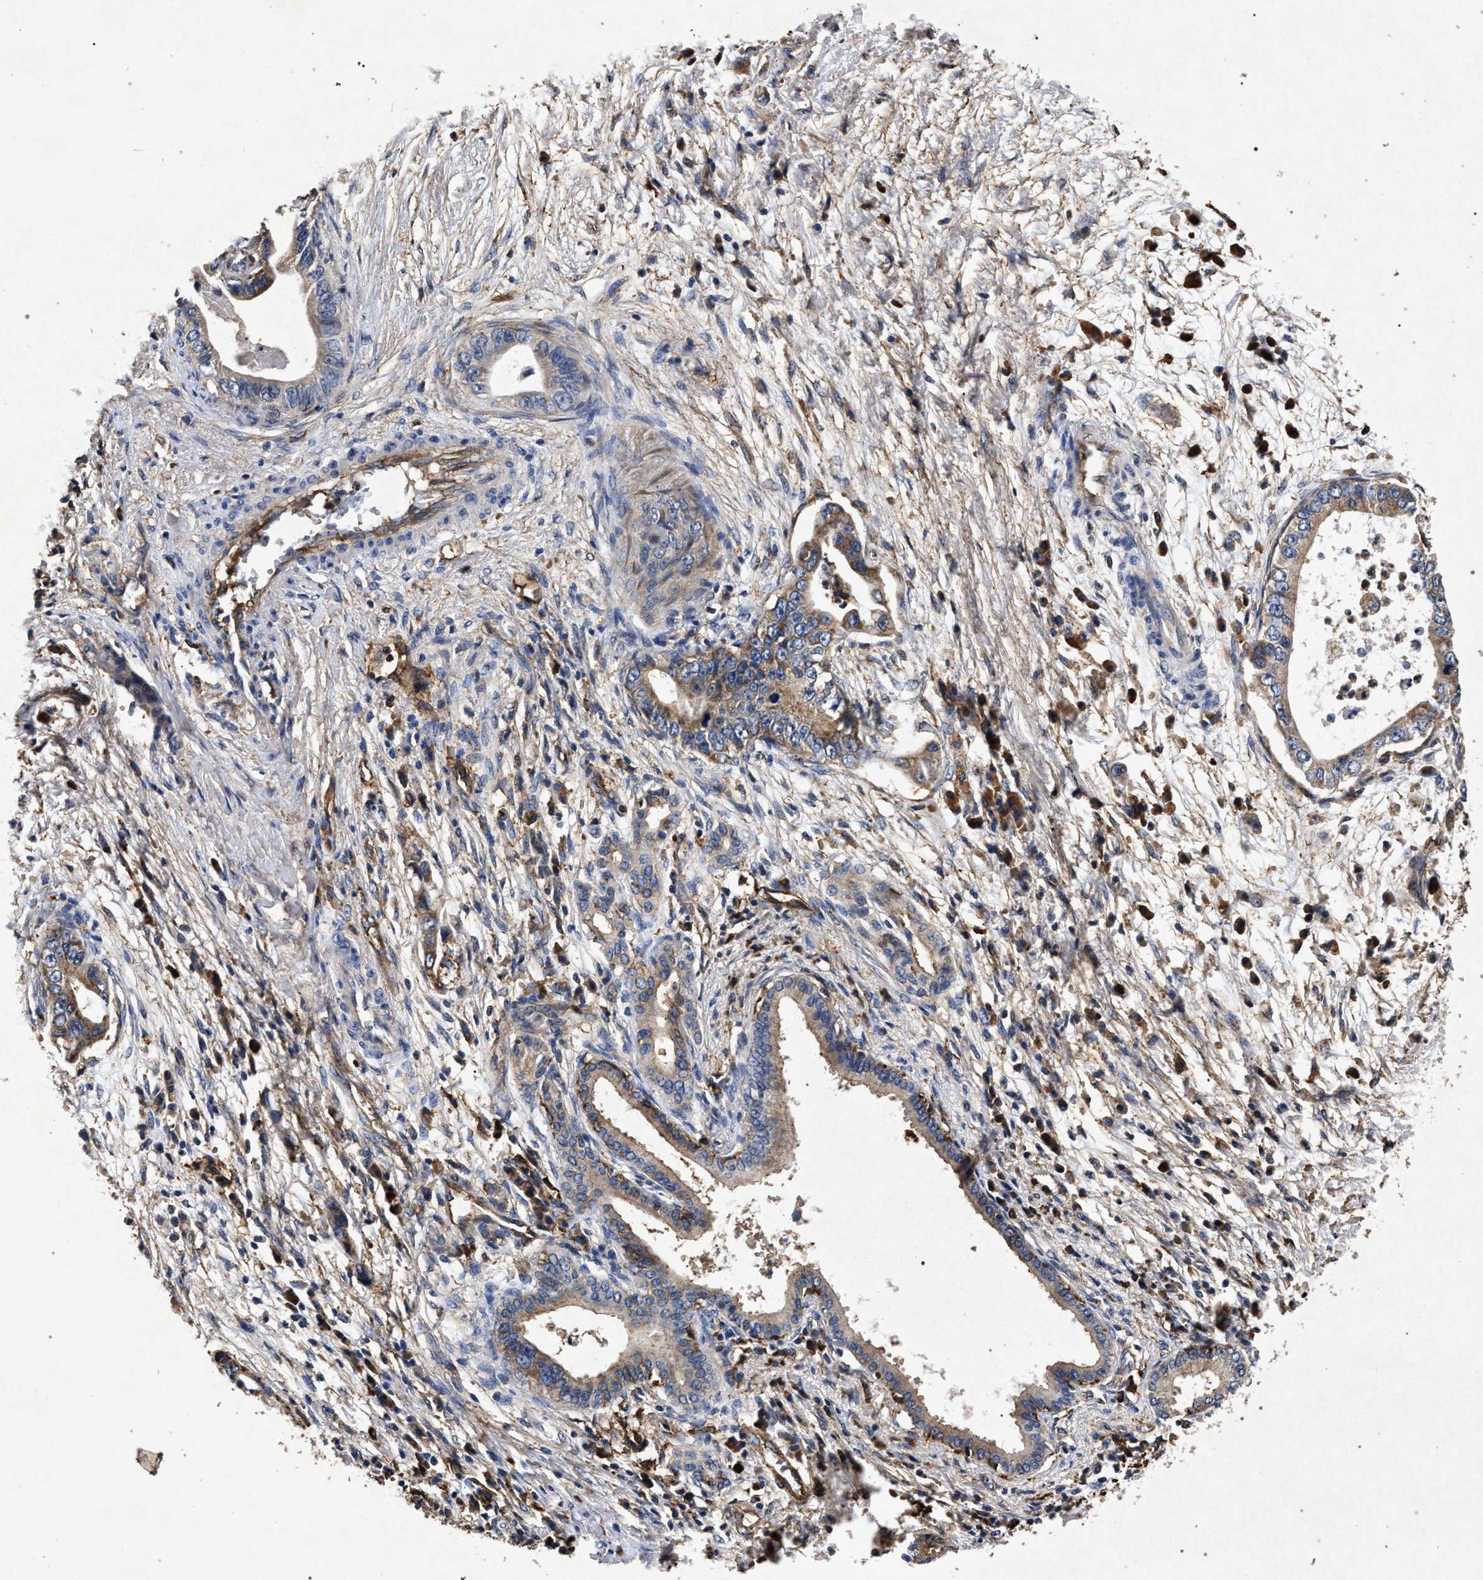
{"staining": {"intensity": "moderate", "quantity": ">75%", "location": "cytoplasmic/membranous"}, "tissue": "pancreatic cancer", "cell_type": "Tumor cells", "image_type": "cancer", "snomed": [{"axis": "morphology", "description": "Adenocarcinoma, NOS"}, {"axis": "topography", "description": "Pancreas"}], "caption": "A brown stain highlights moderate cytoplasmic/membranous expression of a protein in adenocarcinoma (pancreatic) tumor cells.", "gene": "MARCKS", "patient": {"sex": "male", "age": 77}}